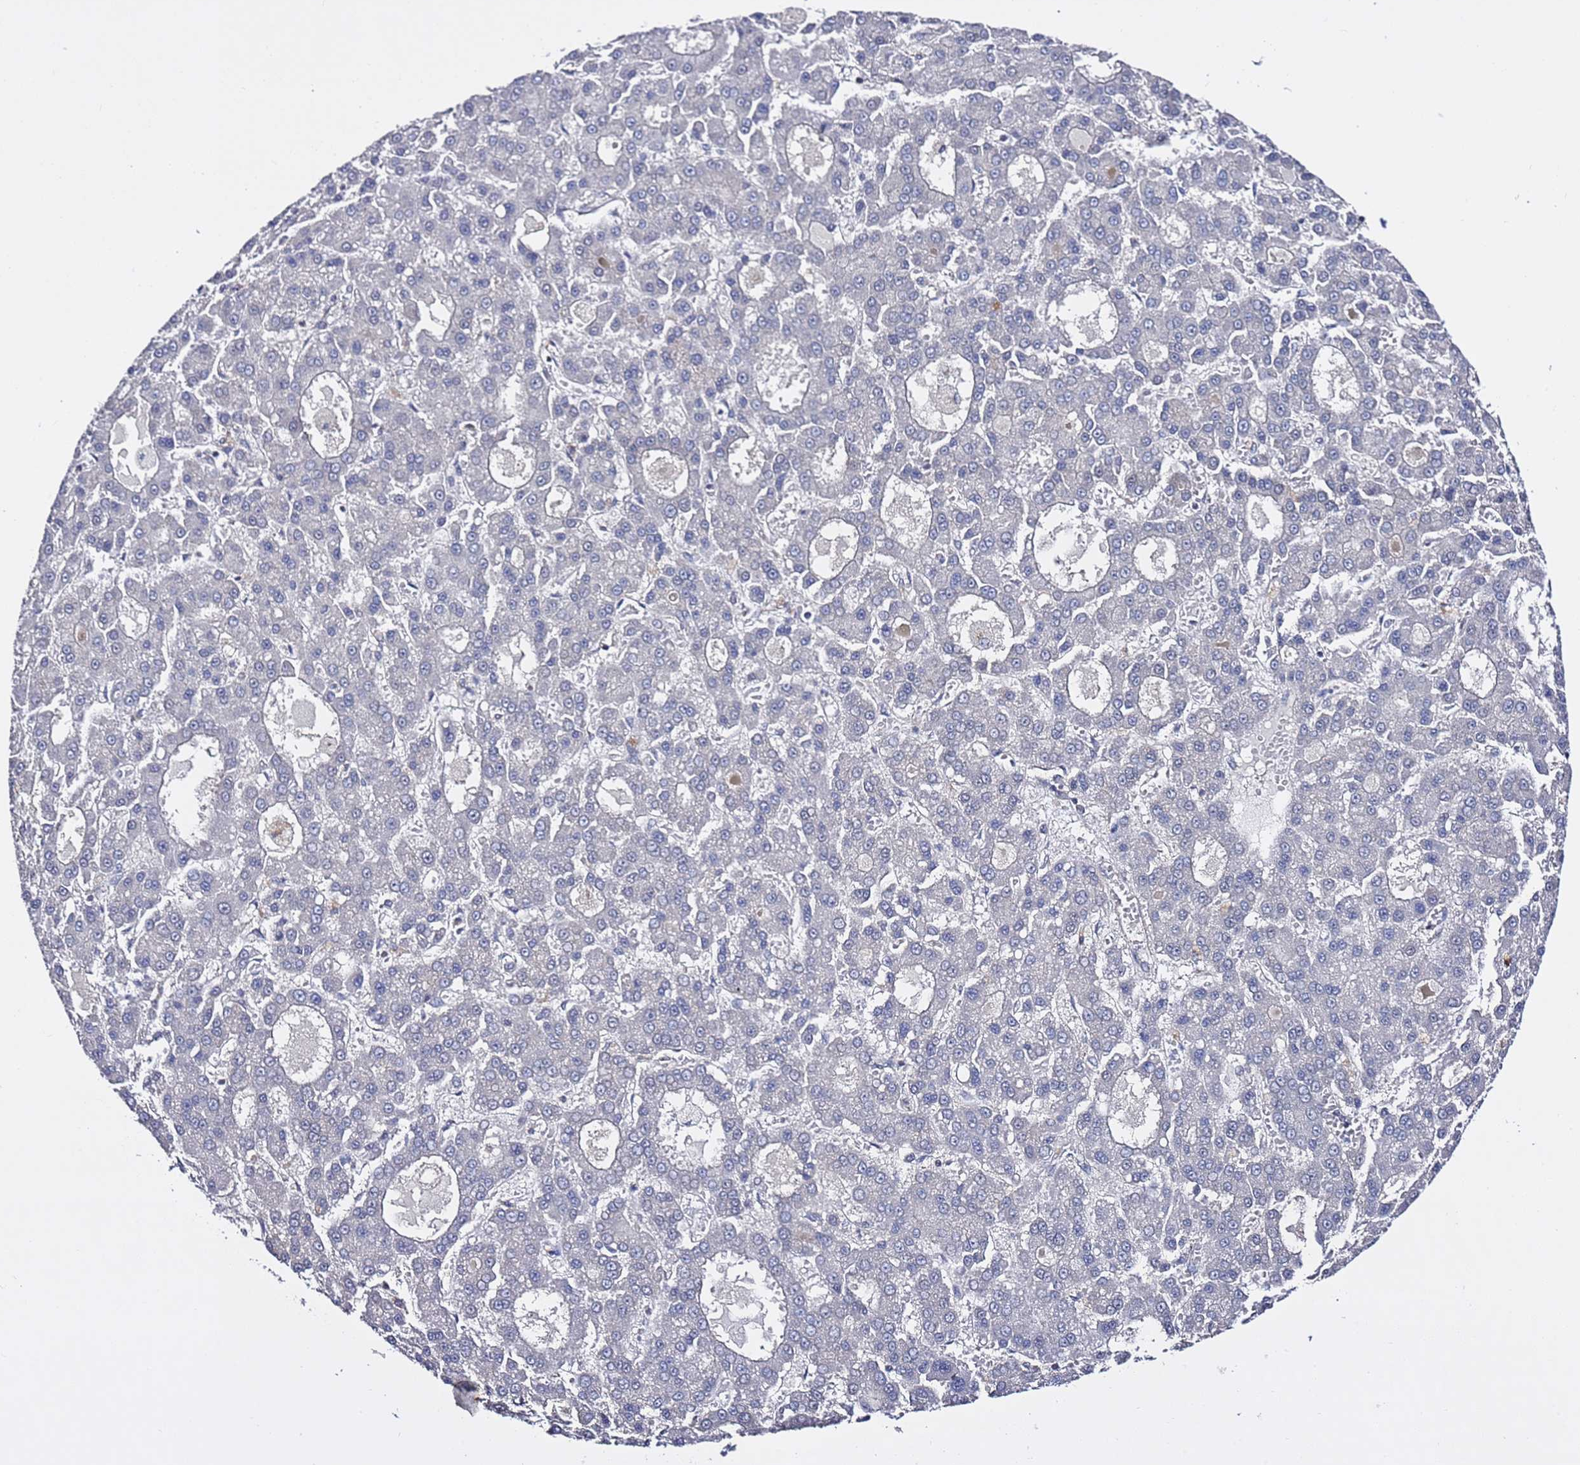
{"staining": {"intensity": "negative", "quantity": "none", "location": "none"}, "tissue": "liver cancer", "cell_type": "Tumor cells", "image_type": "cancer", "snomed": [{"axis": "morphology", "description": "Carcinoma, Hepatocellular, NOS"}, {"axis": "topography", "description": "Liver"}], "caption": "This is an immunohistochemistry histopathology image of liver hepatocellular carcinoma. There is no positivity in tumor cells.", "gene": "POLR2D", "patient": {"sex": "male", "age": 70}}